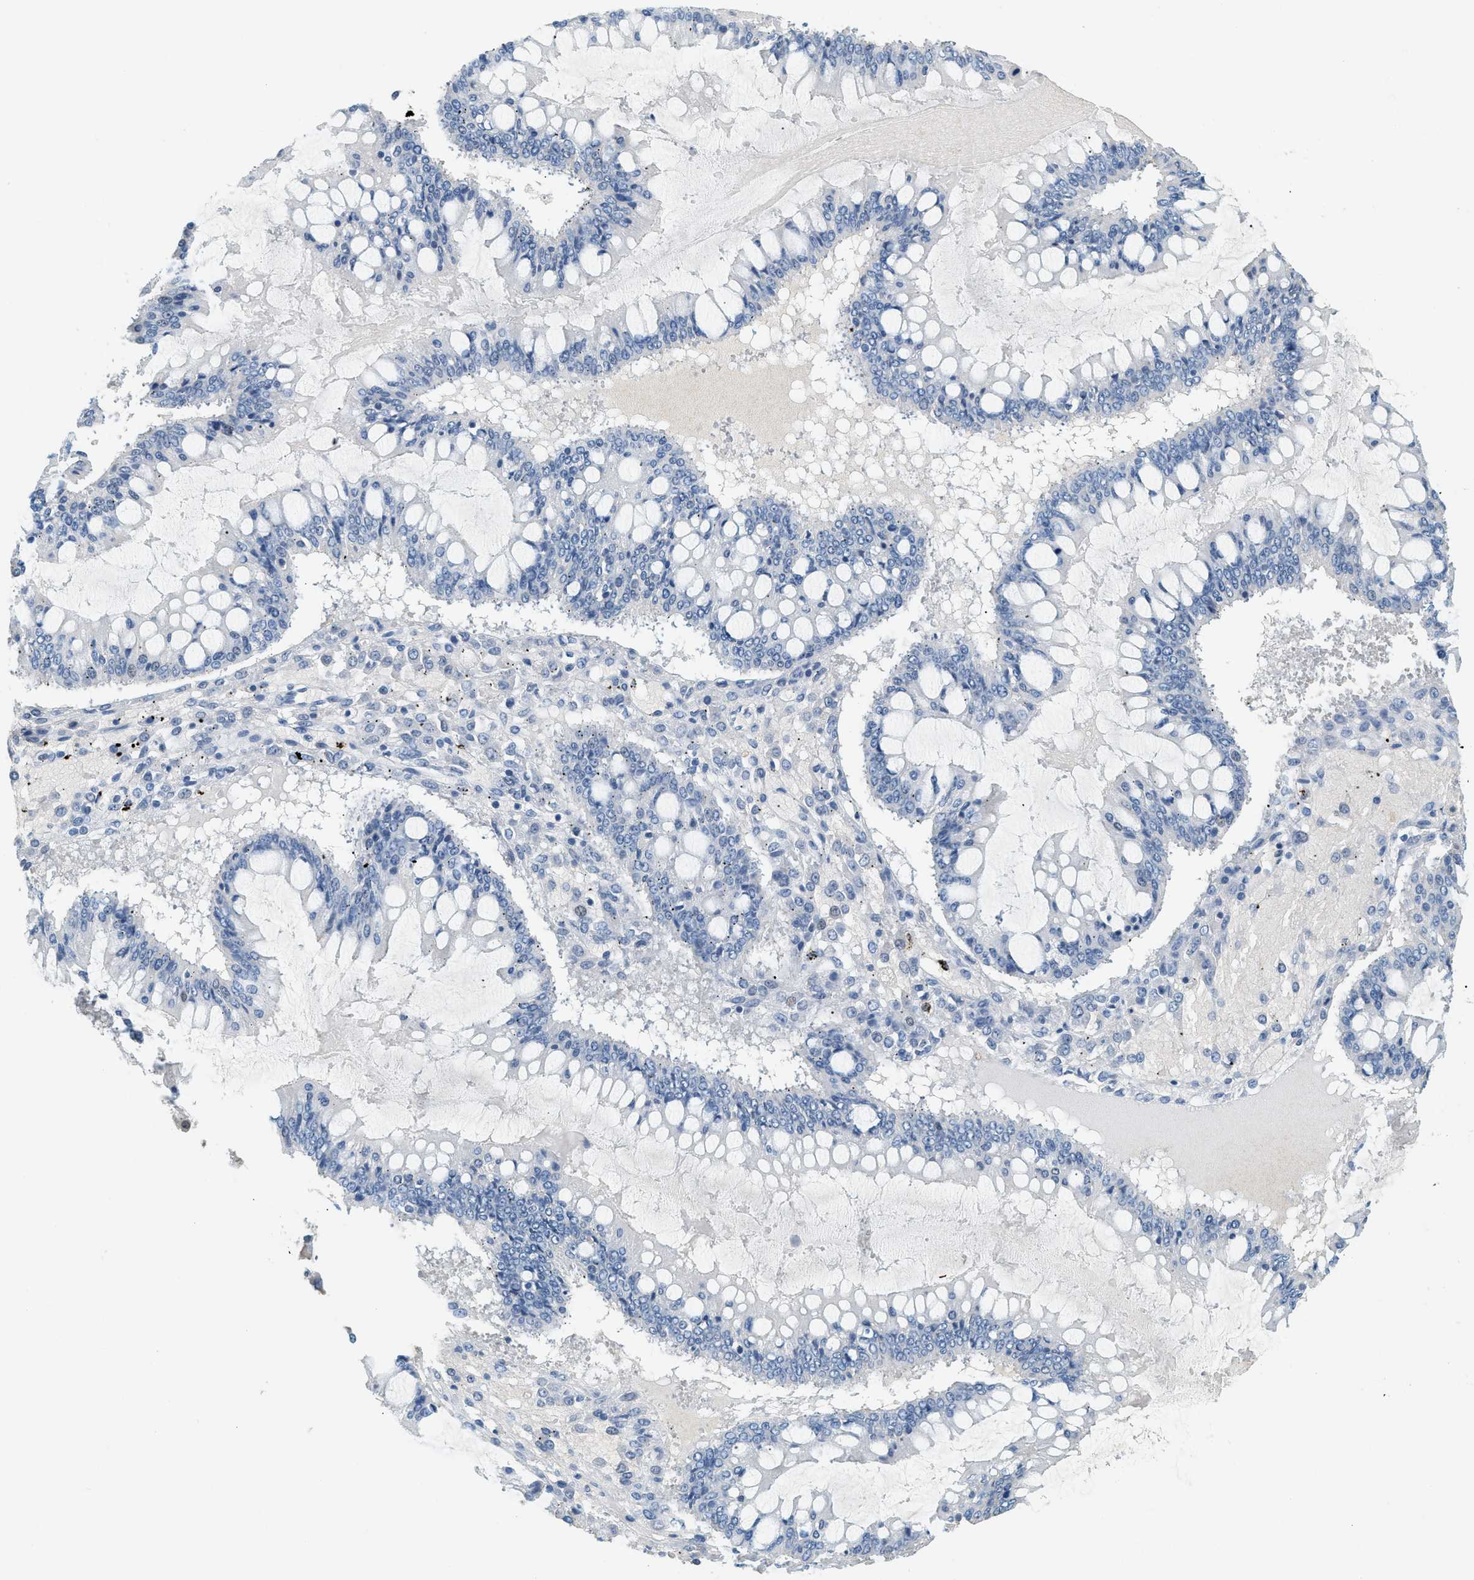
{"staining": {"intensity": "negative", "quantity": "none", "location": "none"}, "tissue": "ovarian cancer", "cell_type": "Tumor cells", "image_type": "cancer", "snomed": [{"axis": "morphology", "description": "Cystadenocarcinoma, mucinous, NOS"}, {"axis": "topography", "description": "Ovary"}], "caption": "Human ovarian cancer stained for a protein using IHC displays no positivity in tumor cells.", "gene": "LCN2", "patient": {"sex": "female", "age": 73}}